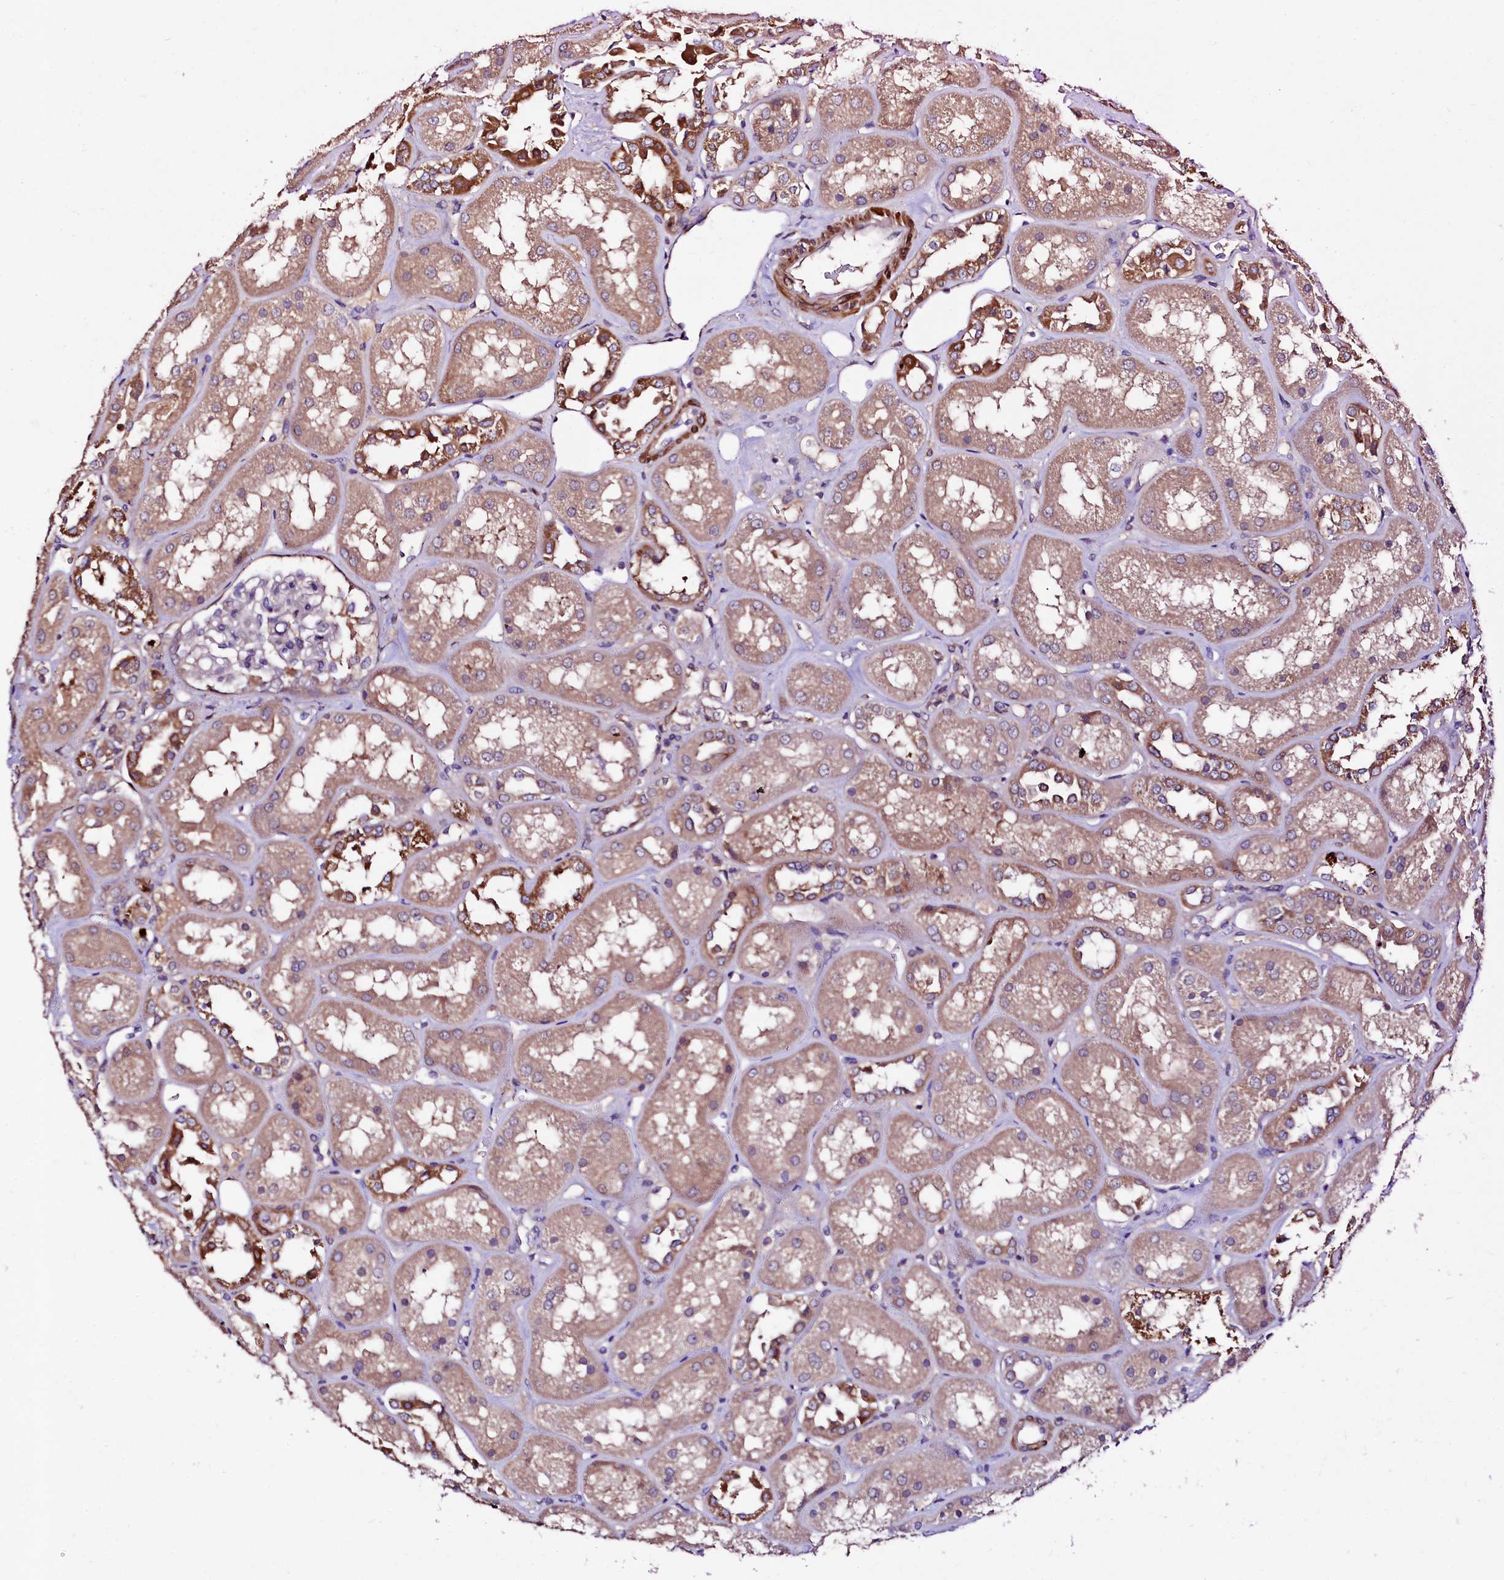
{"staining": {"intensity": "weak", "quantity": "<25%", "location": "cytoplasmic/membranous"}, "tissue": "kidney", "cell_type": "Cells in glomeruli", "image_type": "normal", "snomed": [{"axis": "morphology", "description": "Normal tissue, NOS"}, {"axis": "topography", "description": "Kidney"}], "caption": "Protein analysis of normal kidney demonstrates no significant positivity in cells in glomeruli.", "gene": "CIAO3", "patient": {"sex": "male", "age": 70}}